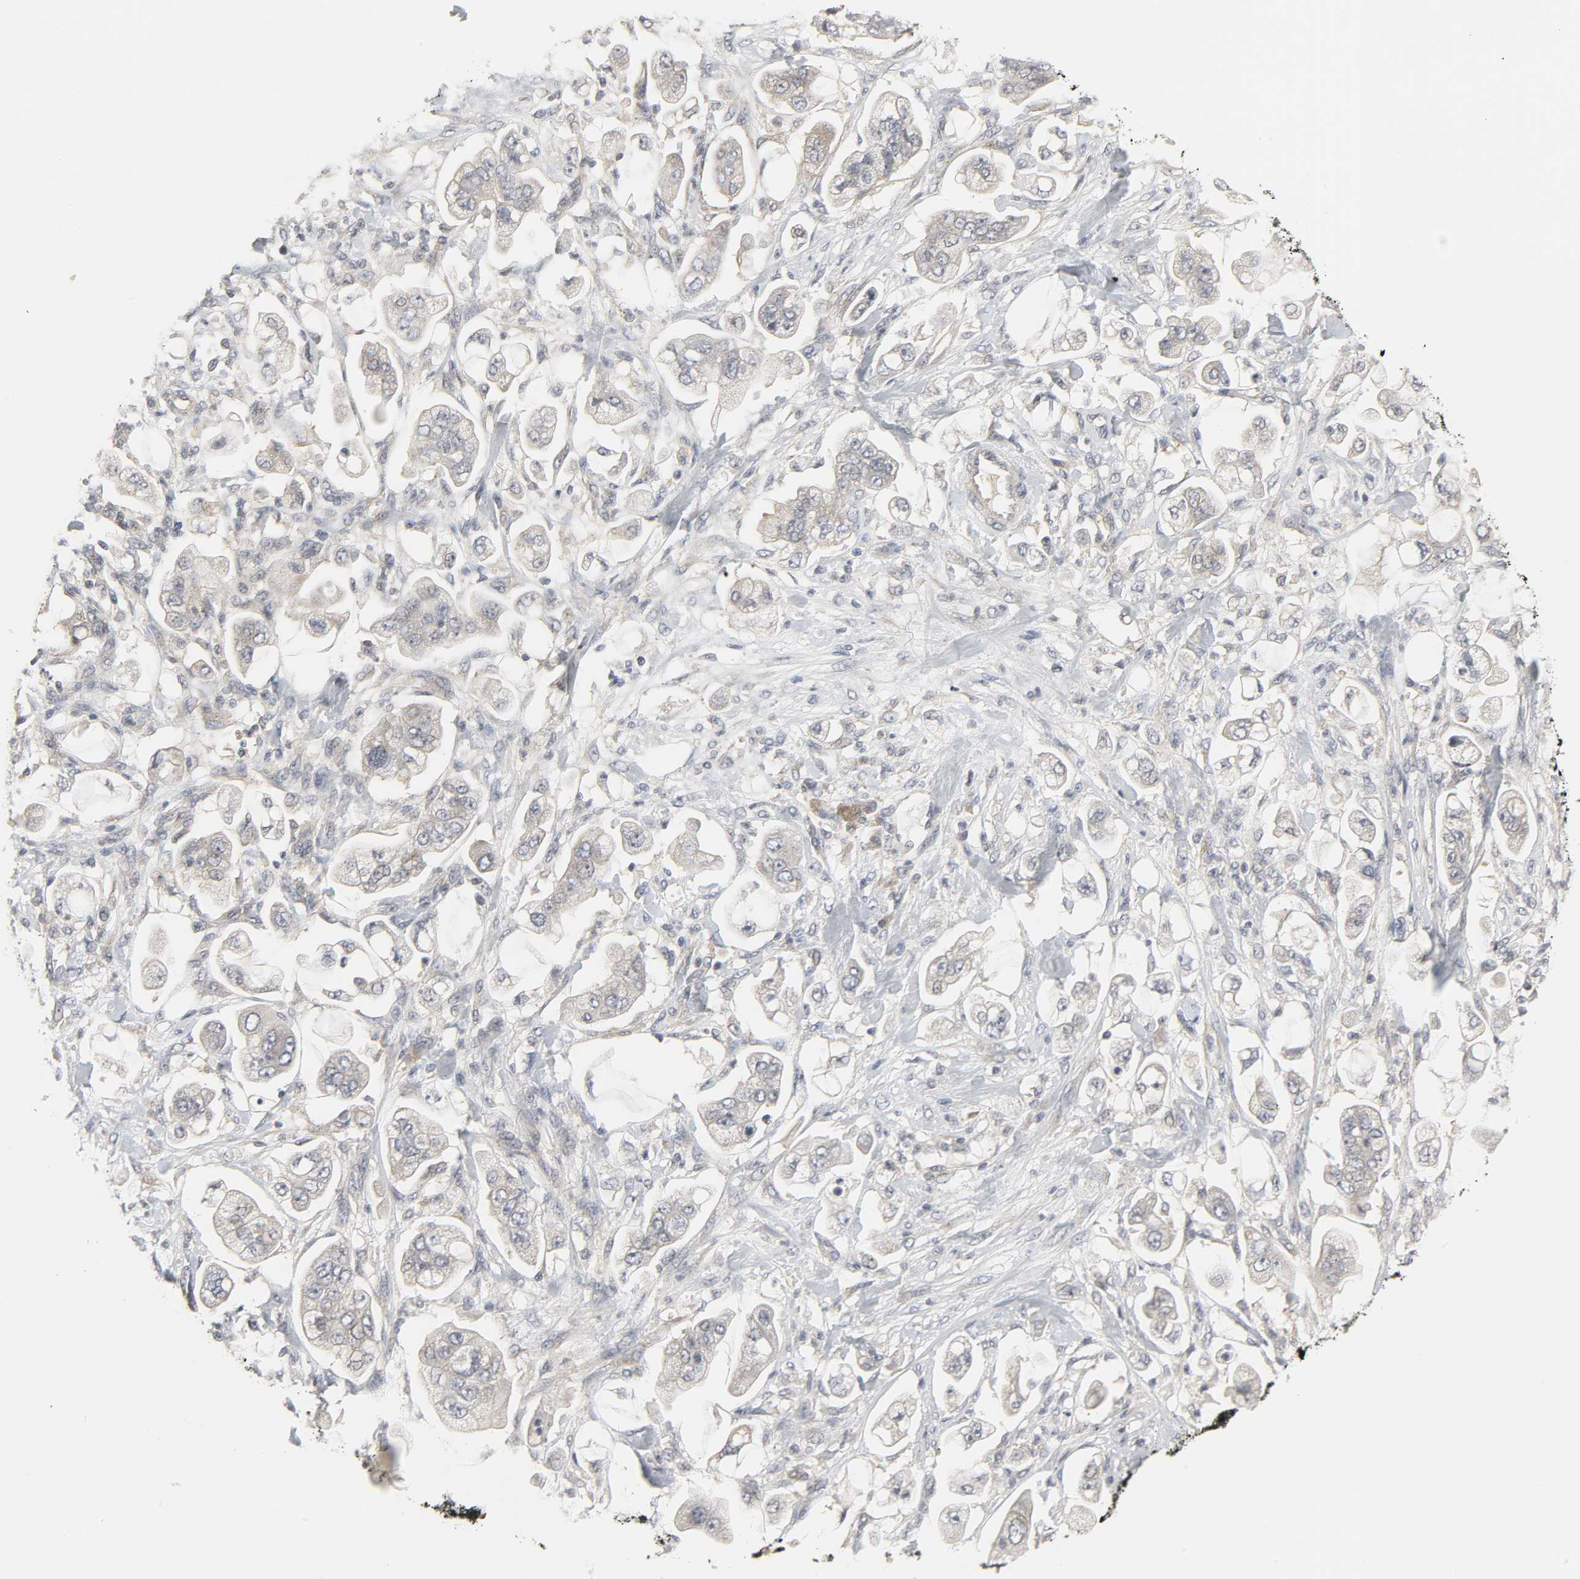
{"staining": {"intensity": "weak", "quantity": ">75%", "location": "cytoplasmic/membranous"}, "tissue": "stomach cancer", "cell_type": "Tumor cells", "image_type": "cancer", "snomed": [{"axis": "morphology", "description": "Adenocarcinoma, NOS"}, {"axis": "topography", "description": "Stomach"}], "caption": "A brown stain shows weak cytoplasmic/membranous staining of a protein in human stomach adenocarcinoma tumor cells.", "gene": "CLIP1", "patient": {"sex": "male", "age": 62}}